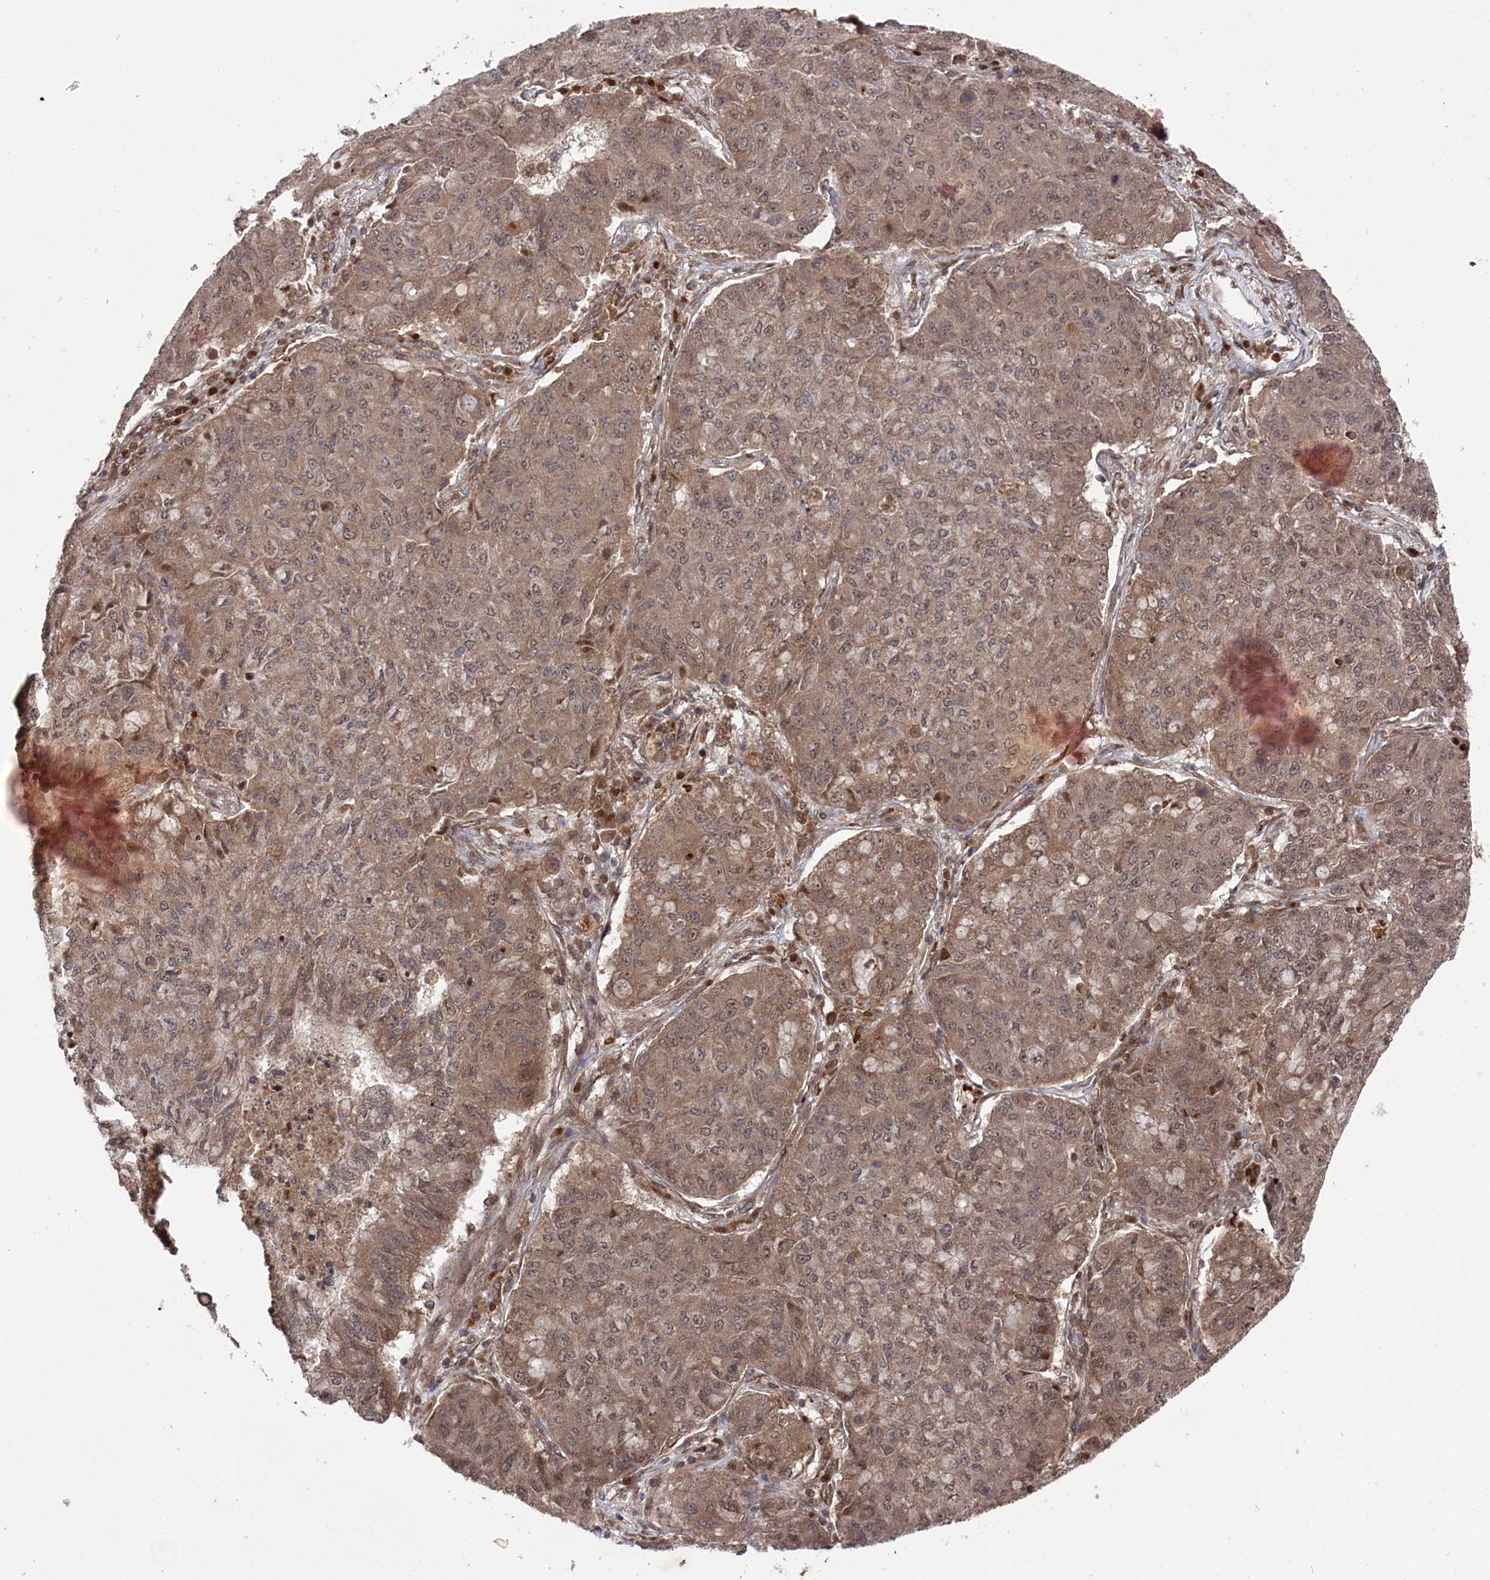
{"staining": {"intensity": "weak", "quantity": ">75%", "location": "cytoplasmic/membranous,nuclear"}, "tissue": "lung cancer", "cell_type": "Tumor cells", "image_type": "cancer", "snomed": [{"axis": "morphology", "description": "Squamous cell carcinoma, NOS"}, {"axis": "topography", "description": "Lung"}], "caption": "A brown stain labels weak cytoplasmic/membranous and nuclear expression of a protein in lung squamous cell carcinoma tumor cells. (DAB (3,3'-diaminobenzidine) IHC with brightfield microscopy, high magnification).", "gene": "BORCS7", "patient": {"sex": "male", "age": 74}}